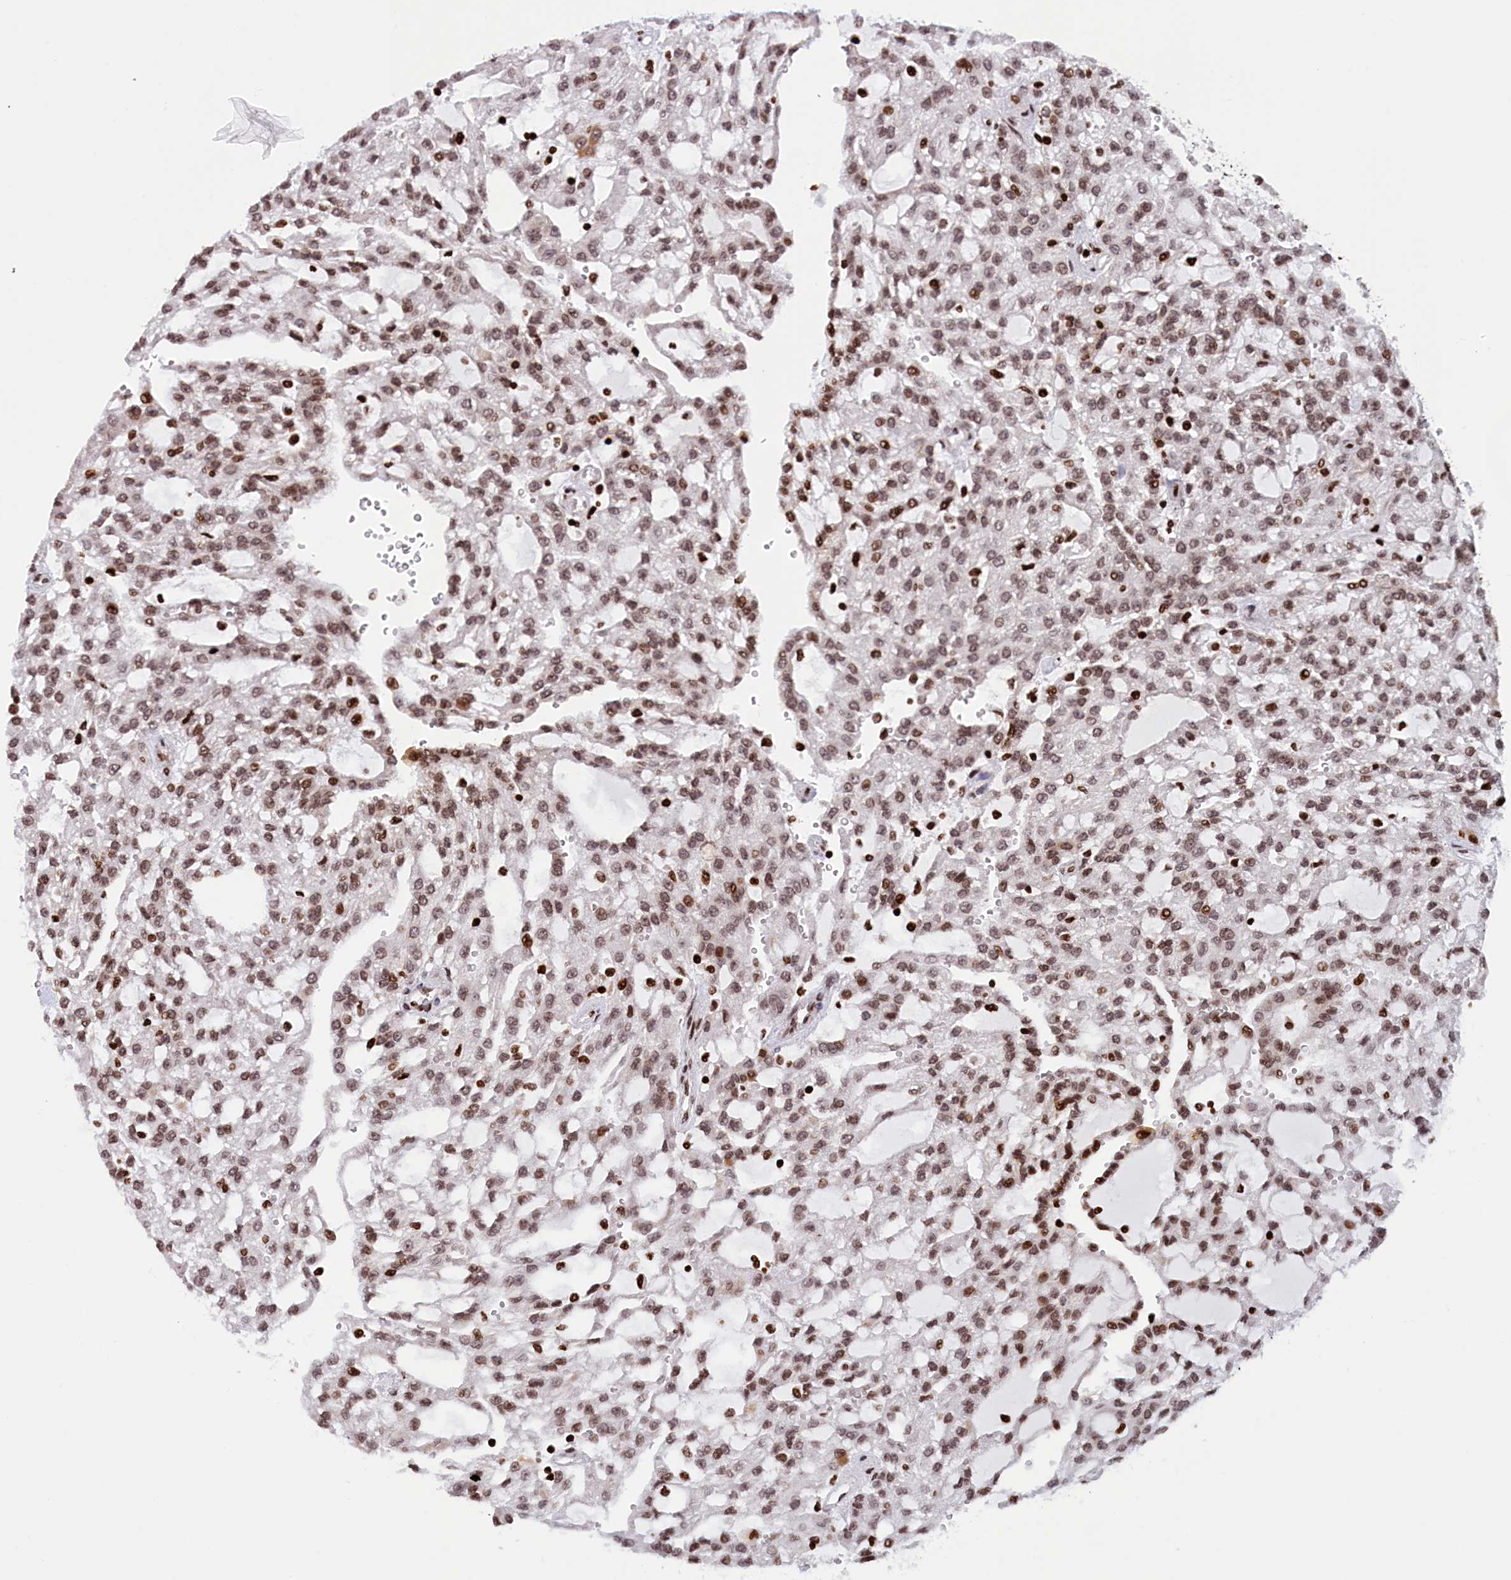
{"staining": {"intensity": "moderate", "quantity": ">75%", "location": "nuclear"}, "tissue": "renal cancer", "cell_type": "Tumor cells", "image_type": "cancer", "snomed": [{"axis": "morphology", "description": "Adenocarcinoma, NOS"}, {"axis": "topography", "description": "Kidney"}], "caption": "Protein analysis of adenocarcinoma (renal) tissue exhibits moderate nuclear expression in approximately >75% of tumor cells. Using DAB (brown) and hematoxylin (blue) stains, captured at high magnification using brightfield microscopy.", "gene": "TIMM29", "patient": {"sex": "male", "age": 63}}